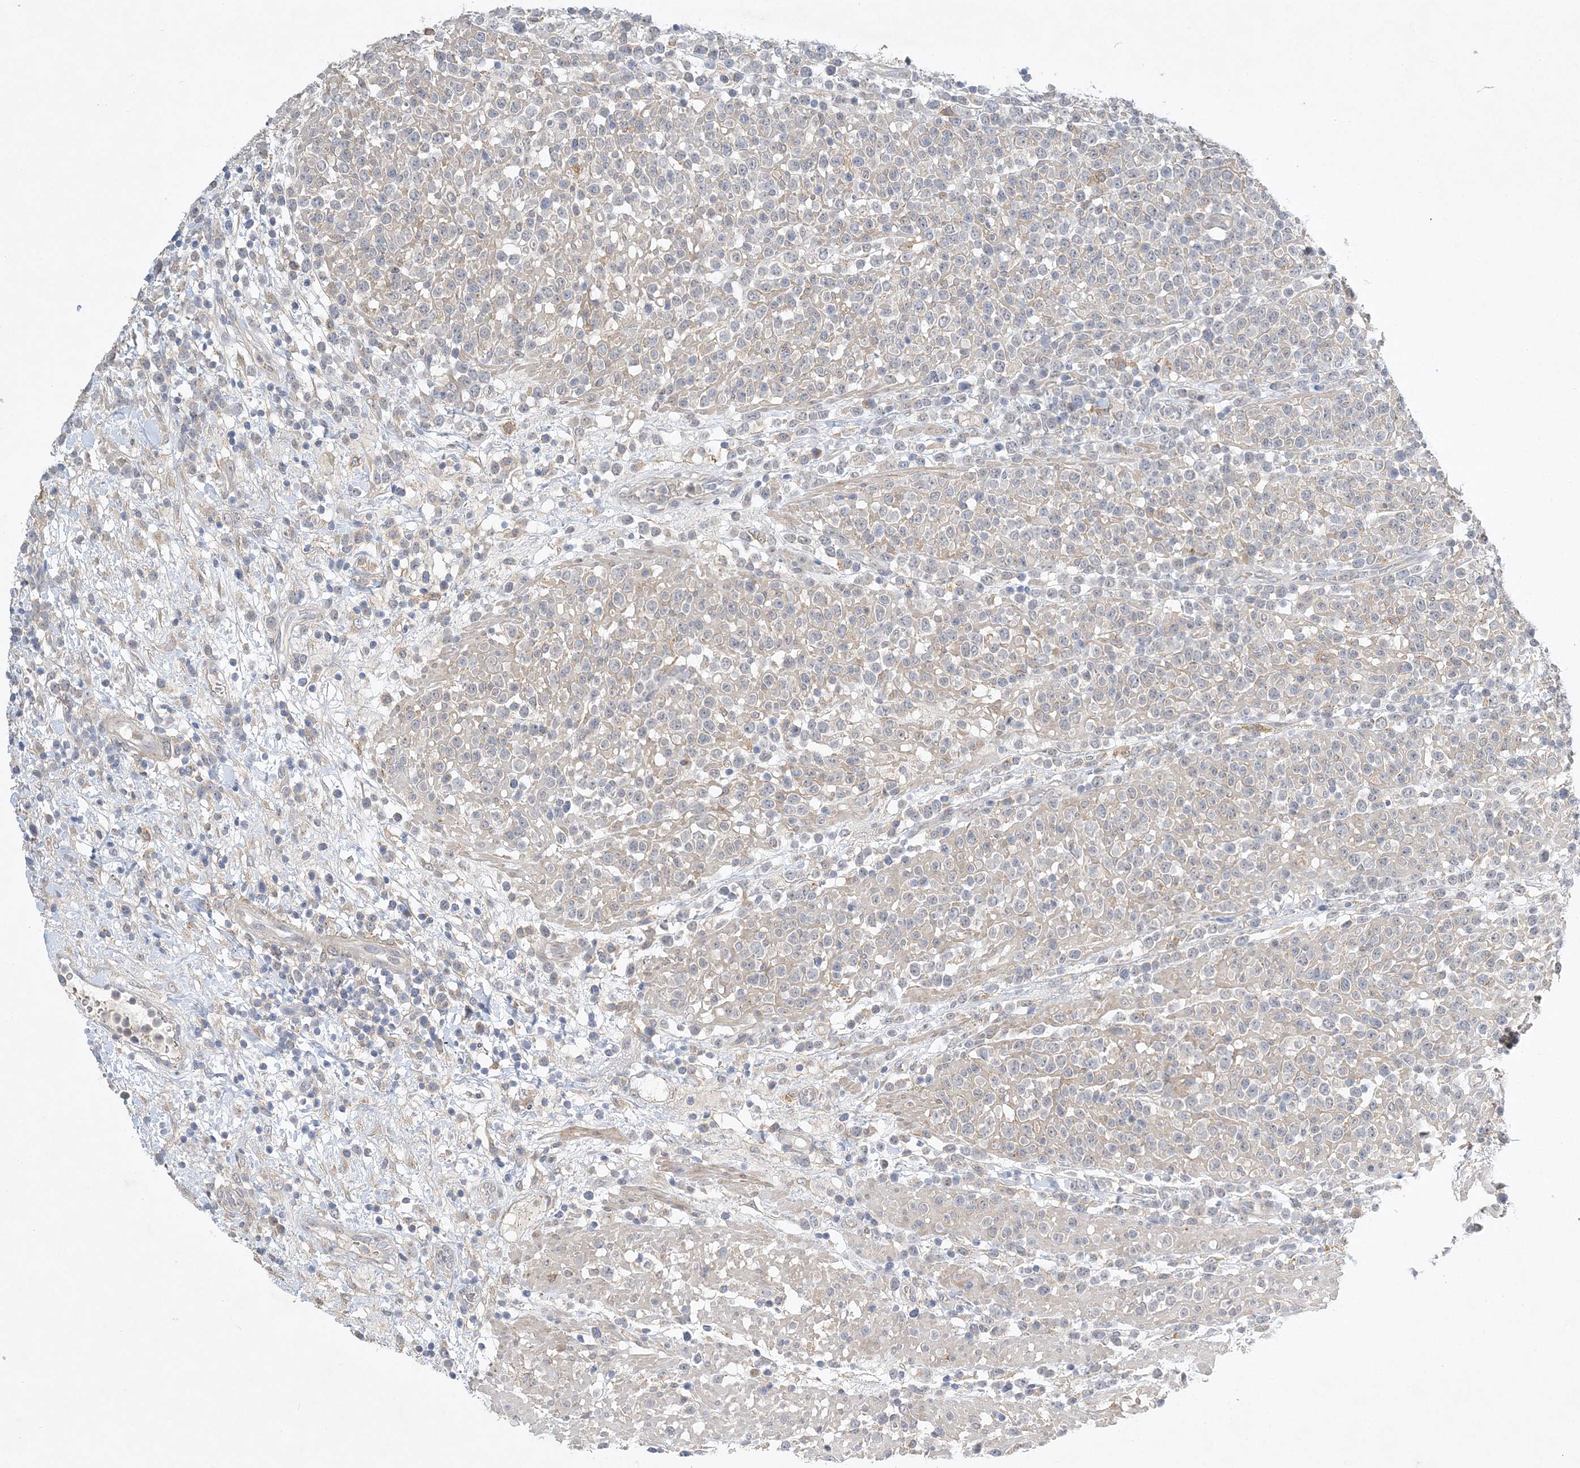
{"staining": {"intensity": "negative", "quantity": "none", "location": "none"}, "tissue": "lymphoma", "cell_type": "Tumor cells", "image_type": "cancer", "snomed": [{"axis": "morphology", "description": "Malignant lymphoma, non-Hodgkin's type, High grade"}, {"axis": "topography", "description": "Colon"}], "caption": "A high-resolution histopathology image shows immunohistochemistry staining of high-grade malignant lymphoma, non-Hodgkin's type, which displays no significant expression in tumor cells.", "gene": "ANKRD35", "patient": {"sex": "female", "age": 53}}